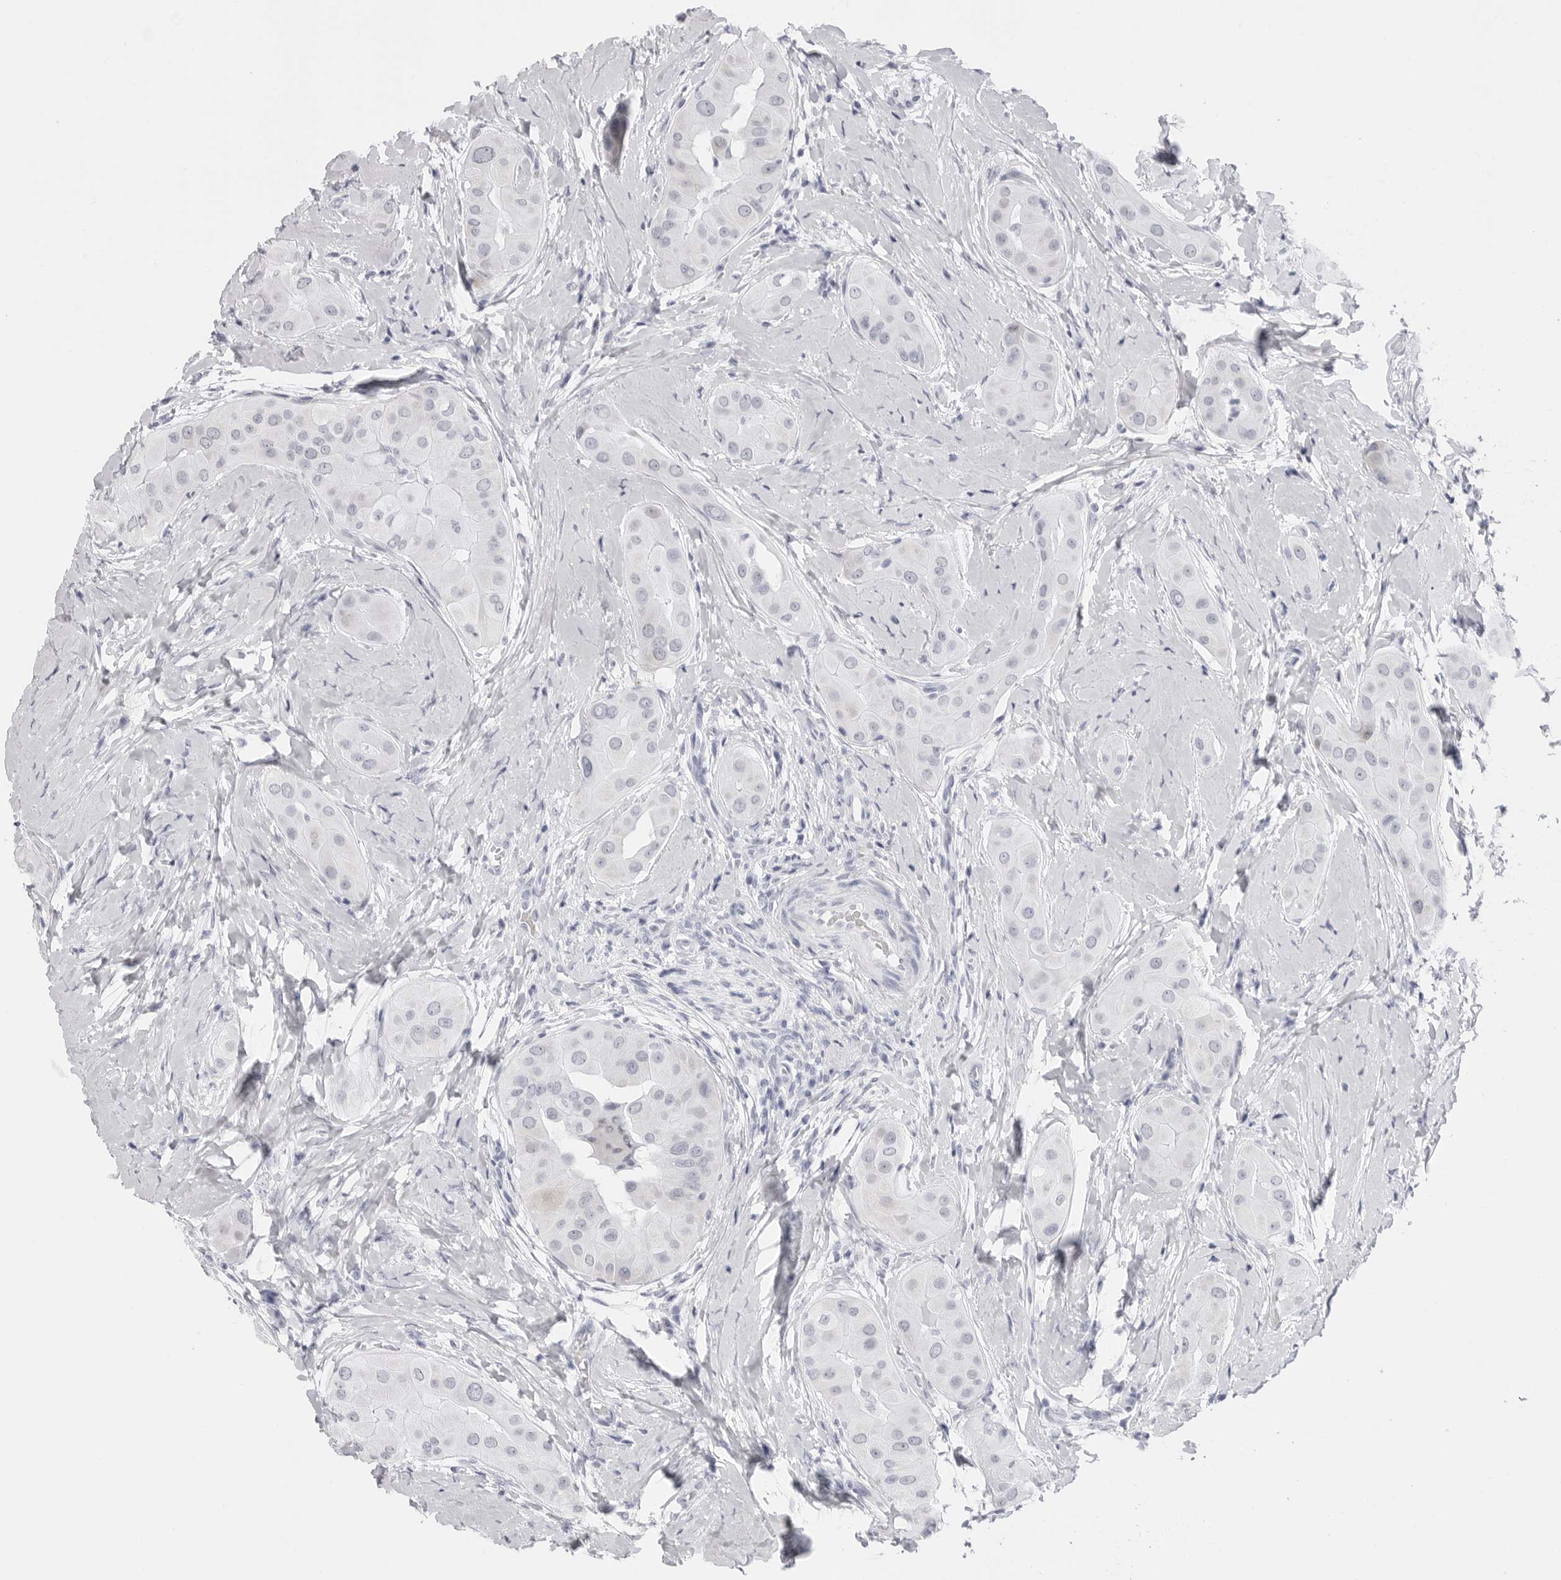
{"staining": {"intensity": "negative", "quantity": "none", "location": "none"}, "tissue": "thyroid cancer", "cell_type": "Tumor cells", "image_type": "cancer", "snomed": [{"axis": "morphology", "description": "Papillary adenocarcinoma, NOS"}, {"axis": "topography", "description": "Thyroid gland"}], "caption": "Thyroid cancer (papillary adenocarcinoma) stained for a protein using immunohistochemistry (IHC) shows no positivity tumor cells.", "gene": "TSSK1B", "patient": {"sex": "male", "age": 33}}